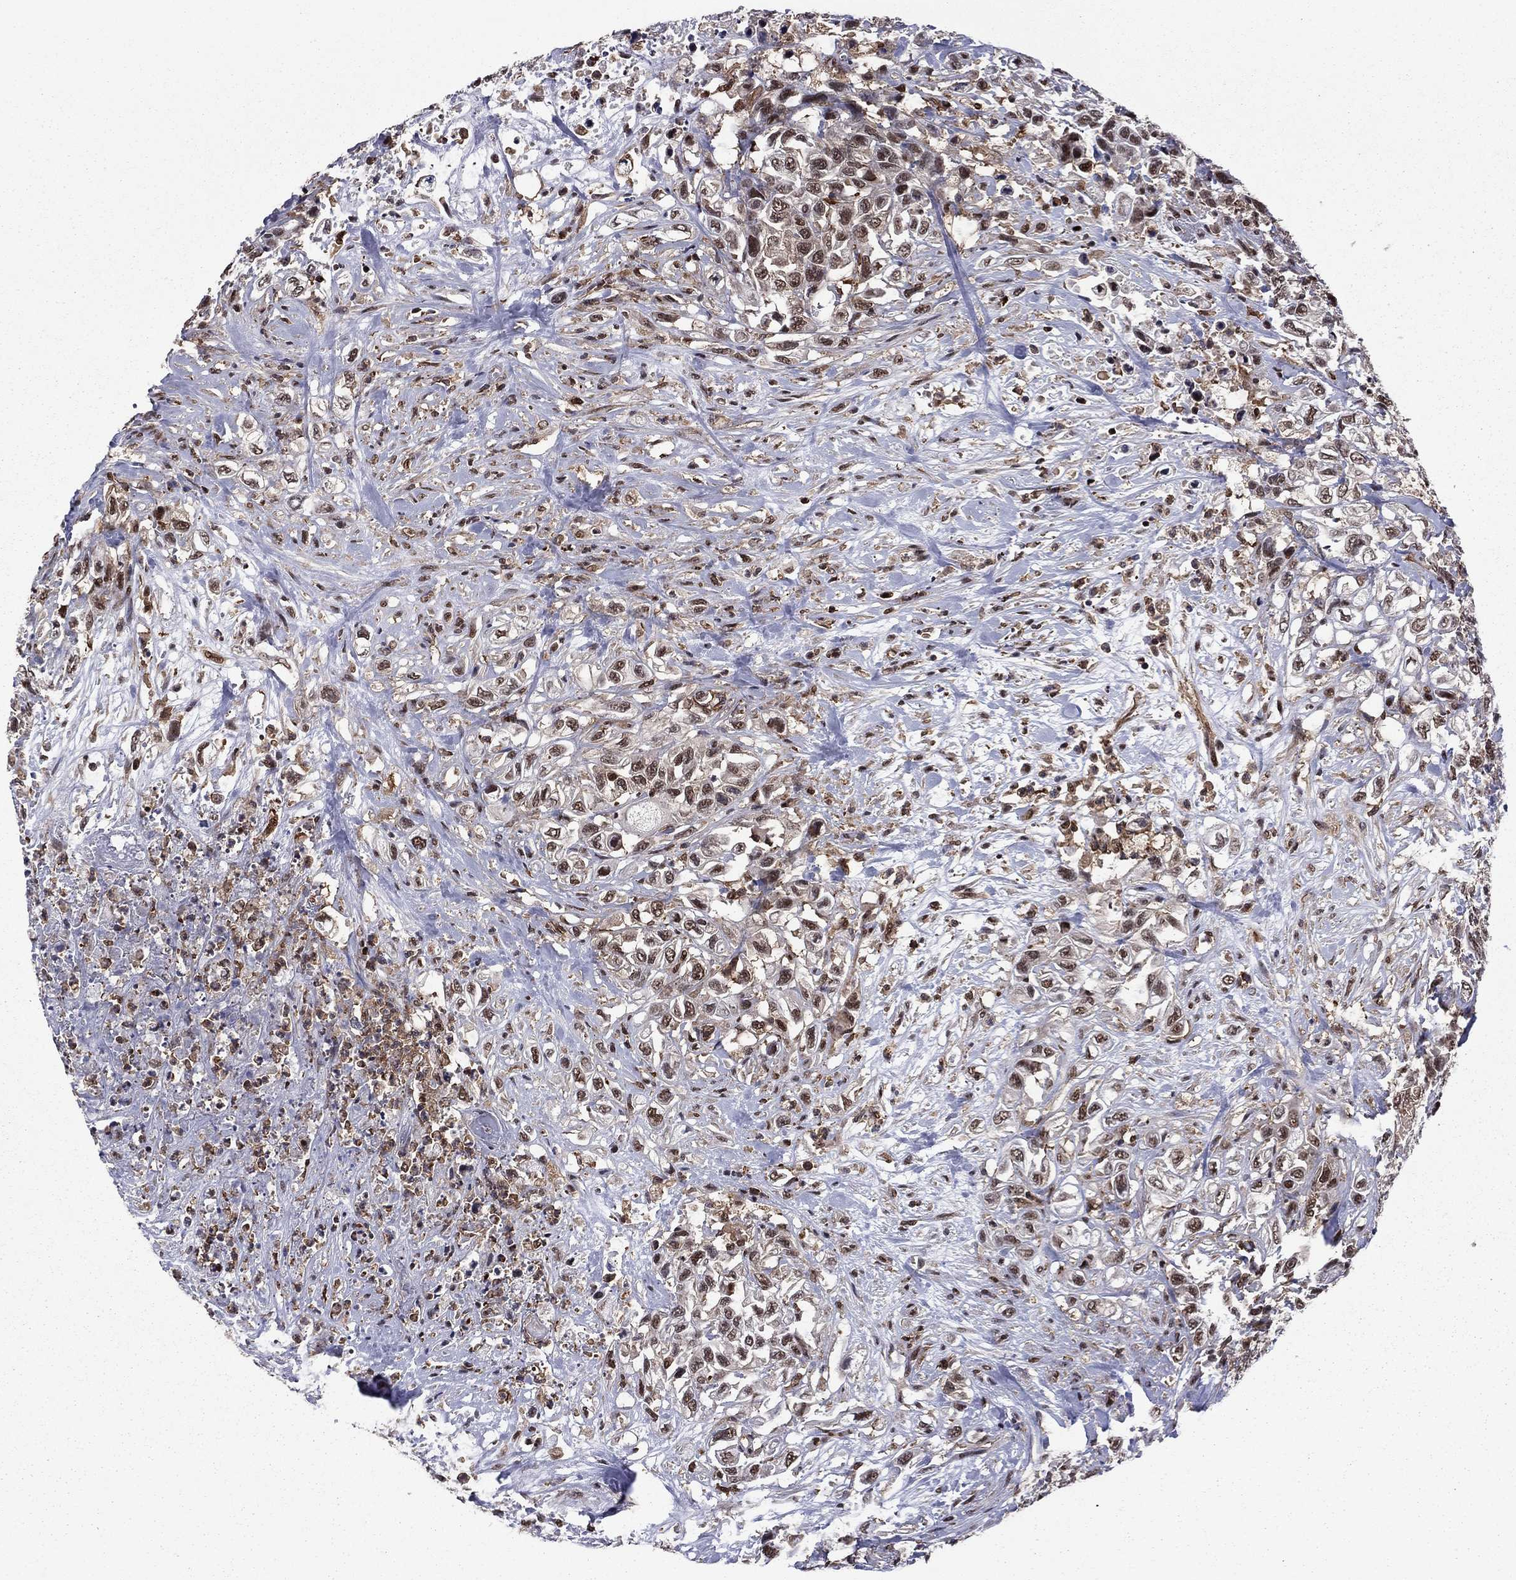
{"staining": {"intensity": "moderate", "quantity": ">75%", "location": "nuclear"}, "tissue": "urothelial cancer", "cell_type": "Tumor cells", "image_type": "cancer", "snomed": [{"axis": "morphology", "description": "Urothelial carcinoma, High grade"}, {"axis": "topography", "description": "Urinary bladder"}], "caption": "High-grade urothelial carcinoma stained with a protein marker shows moderate staining in tumor cells.", "gene": "PSMD2", "patient": {"sex": "female", "age": 56}}